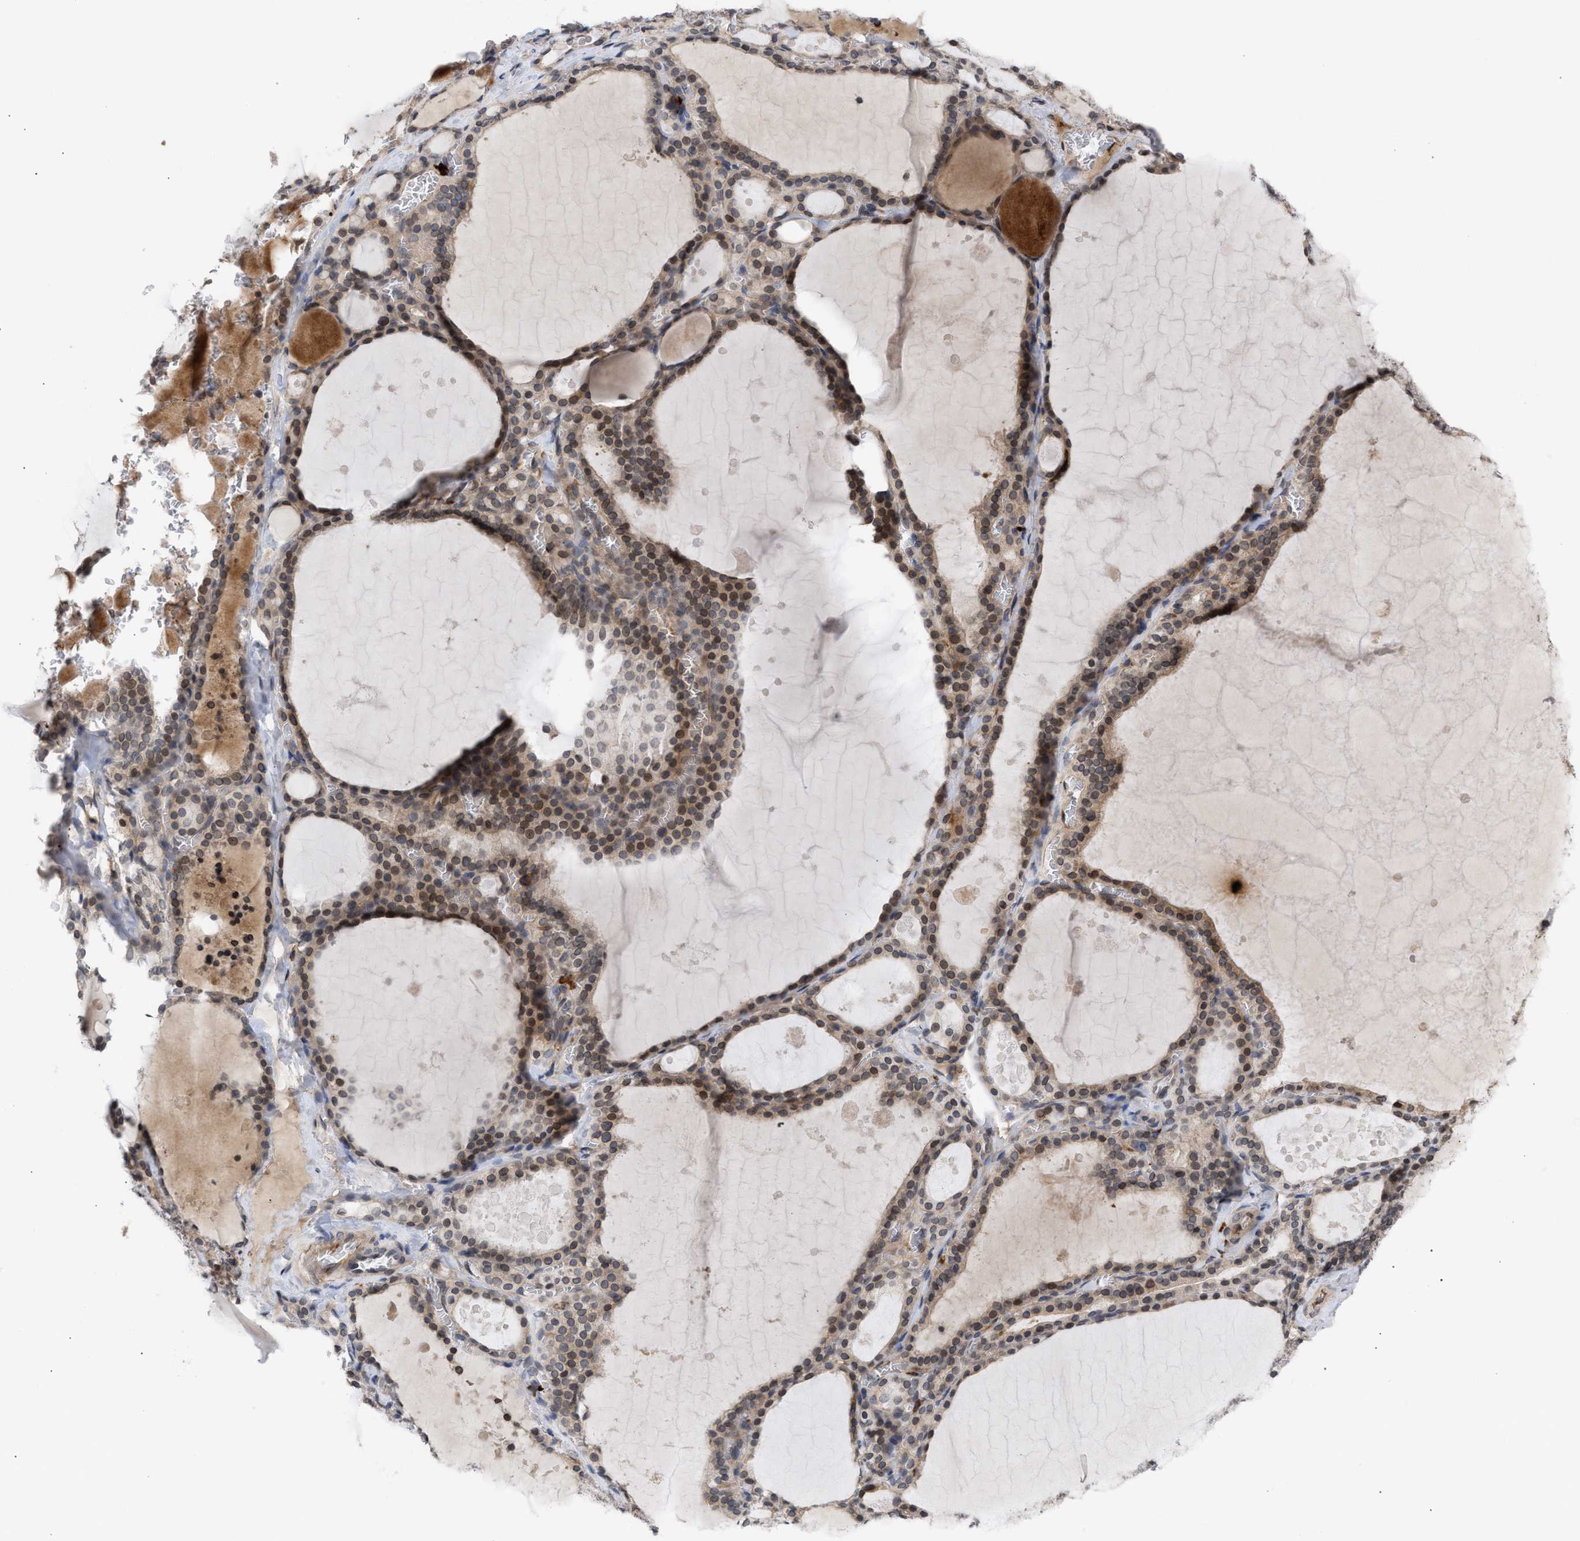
{"staining": {"intensity": "moderate", "quantity": ">75%", "location": "cytoplasmic/membranous,nuclear"}, "tissue": "thyroid gland", "cell_type": "Glandular cells", "image_type": "normal", "snomed": [{"axis": "morphology", "description": "Normal tissue, NOS"}, {"axis": "topography", "description": "Thyroid gland"}], "caption": "A micrograph of human thyroid gland stained for a protein exhibits moderate cytoplasmic/membranous,nuclear brown staining in glandular cells. The protein is shown in brown color, while the nuclei are stained blue.", "gene": "NUP62", "patient": {"sex": "male", "age": 56}}